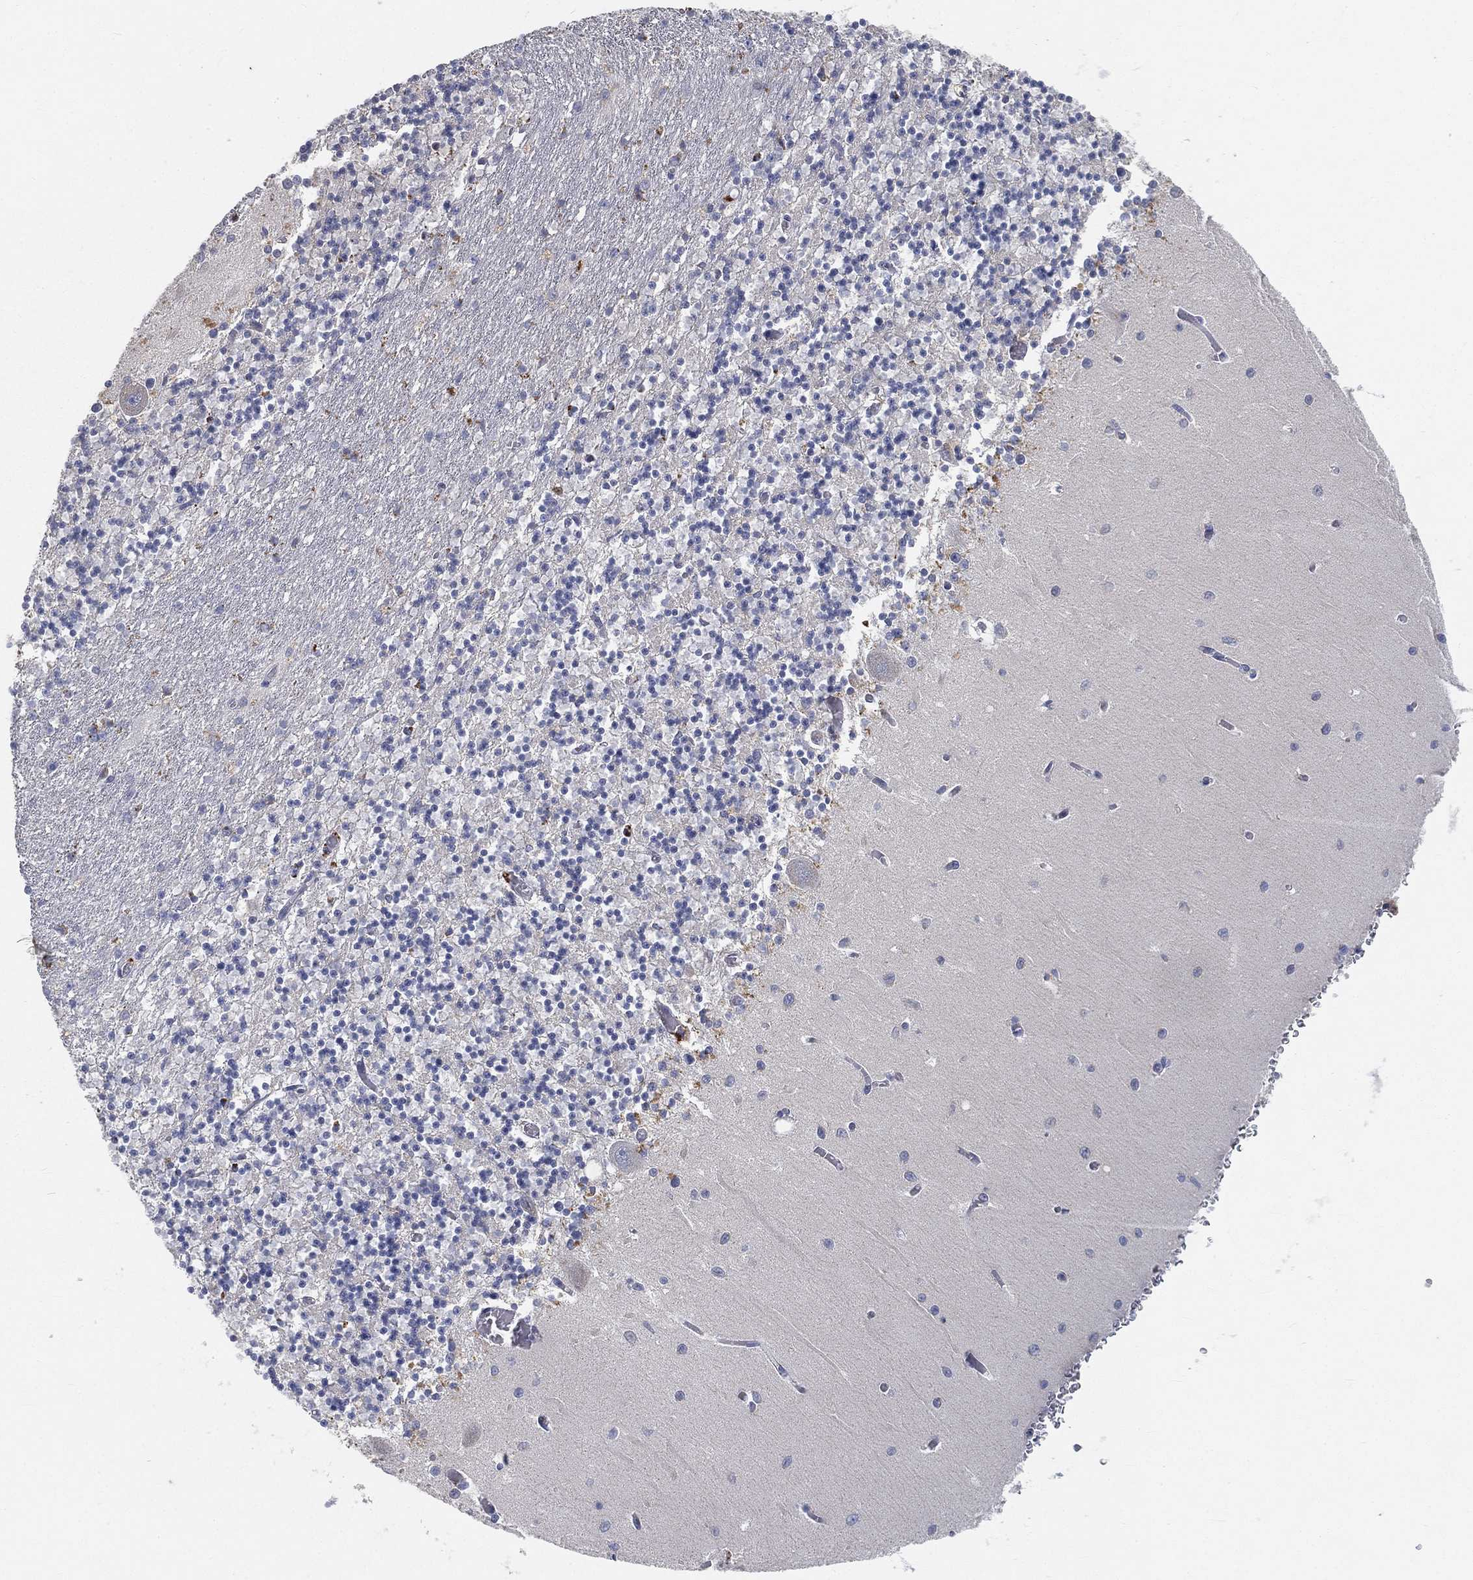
{"staining": {"intensity": "negative", "quantity": "none", "location": "none"}, "tissue": "cerebellum", "cell_type": "Cells in granular layer", "image_type": "normal", "snomed": [{"axis": "morphology", "description": "Normal tissue, NOS"}, {"axis": "topography", "description": "Cerebellum"}], "caption": "The histopathology image exhibits no staining of cells in granular layer in unremarkable cerebellum.", "gene": "CTSL", "patient": {"sex": "female", "age": 64}}